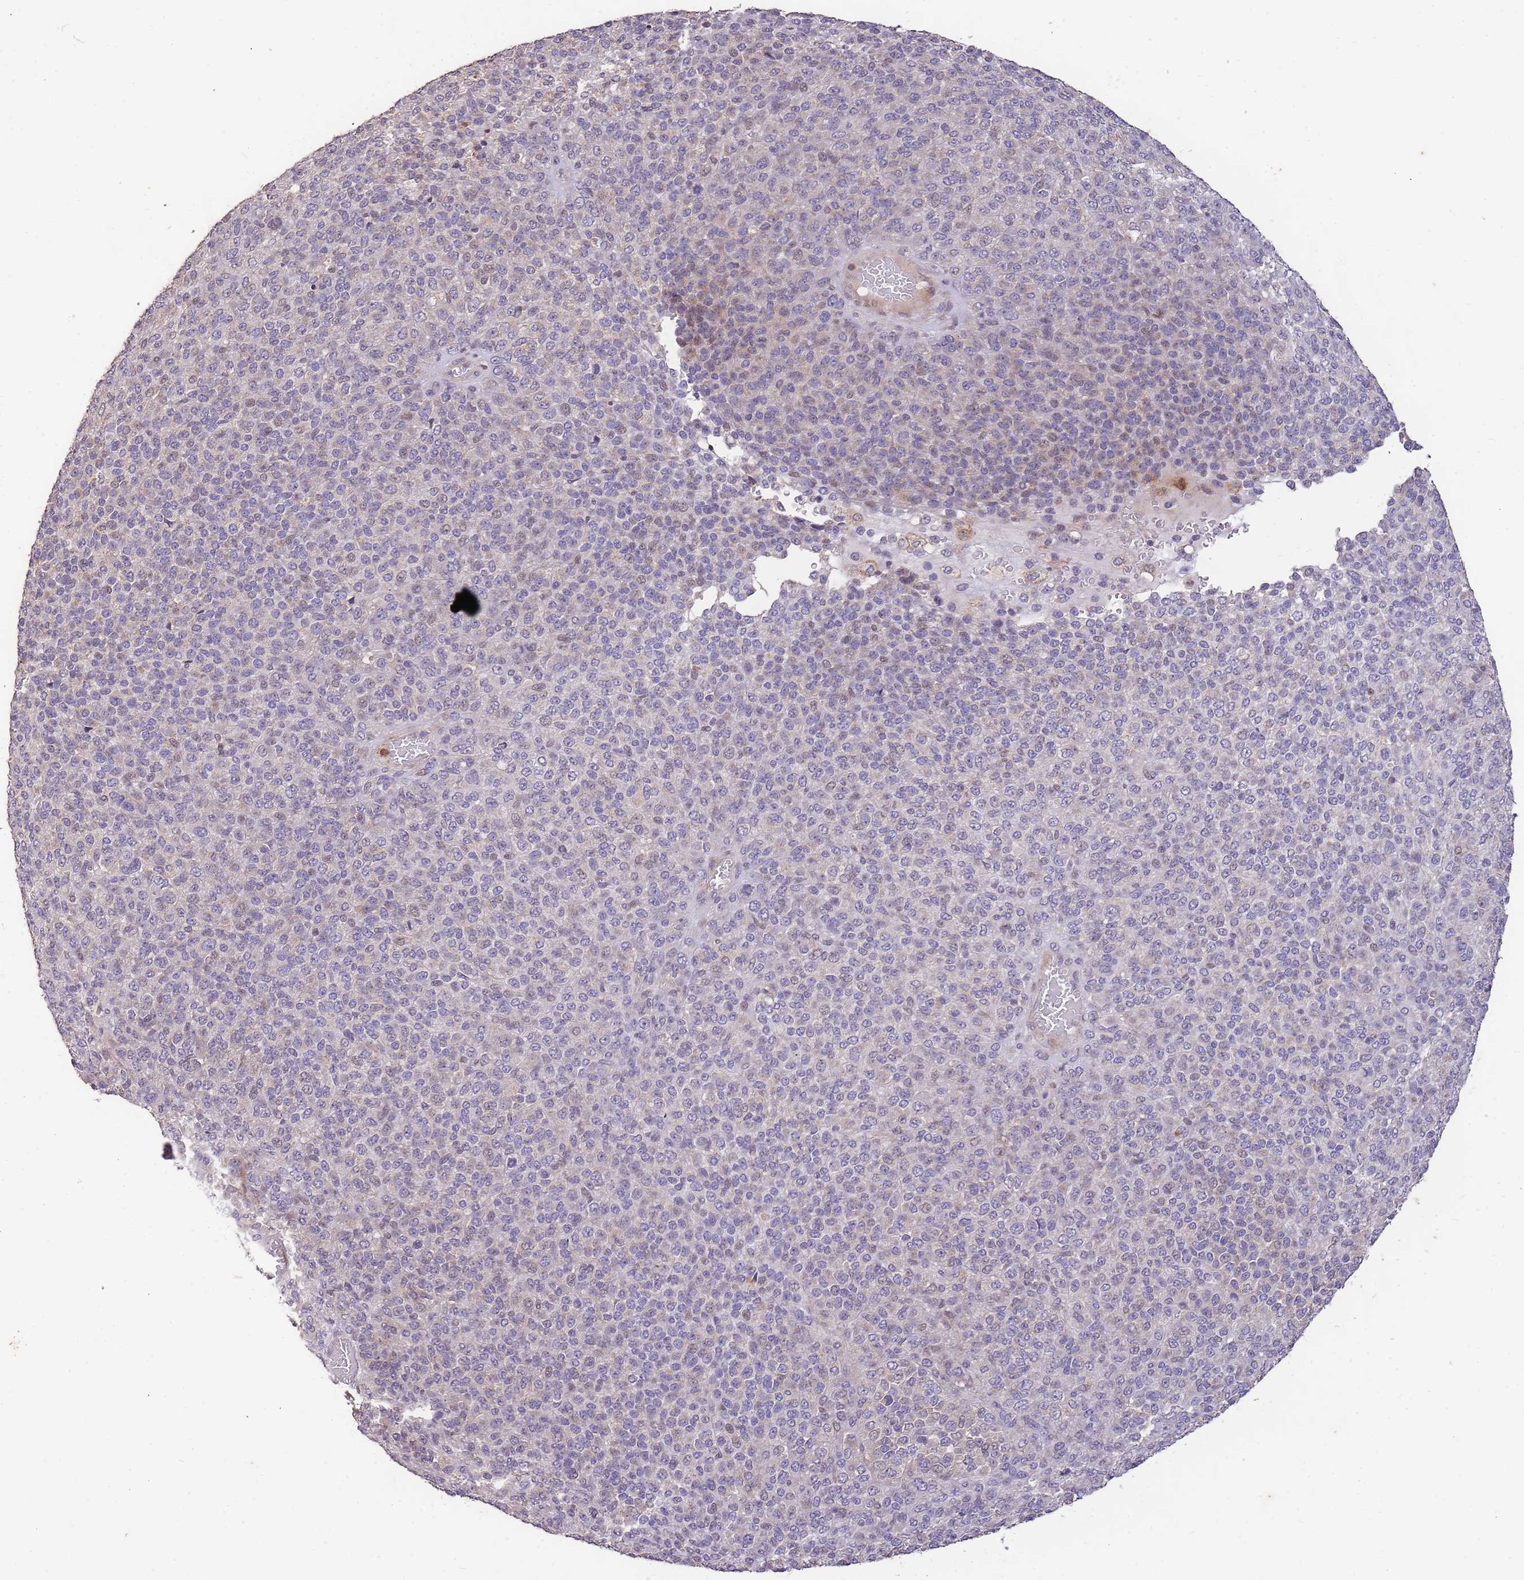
{"staining": {"intensity": "negative", "quantity": "none", "location": "none"}, "tissue": "melanoma", "cell_type": "Tumor cells", "image_type": "cancer", "snomed": [{"axis": "morphology", "description": "Malignant melanoma, Metastatic site"}, {"axis": "topography", "description": "Brain"}], "caption": "DAB (3,3'-diaminobenzidine) immunohistochemical staining of human malignant melanoma (metastatic site) shows no significant staining in tumor cells.", "gene": "SLC16A4", "patient": {"sex": "female", "age": 56}}